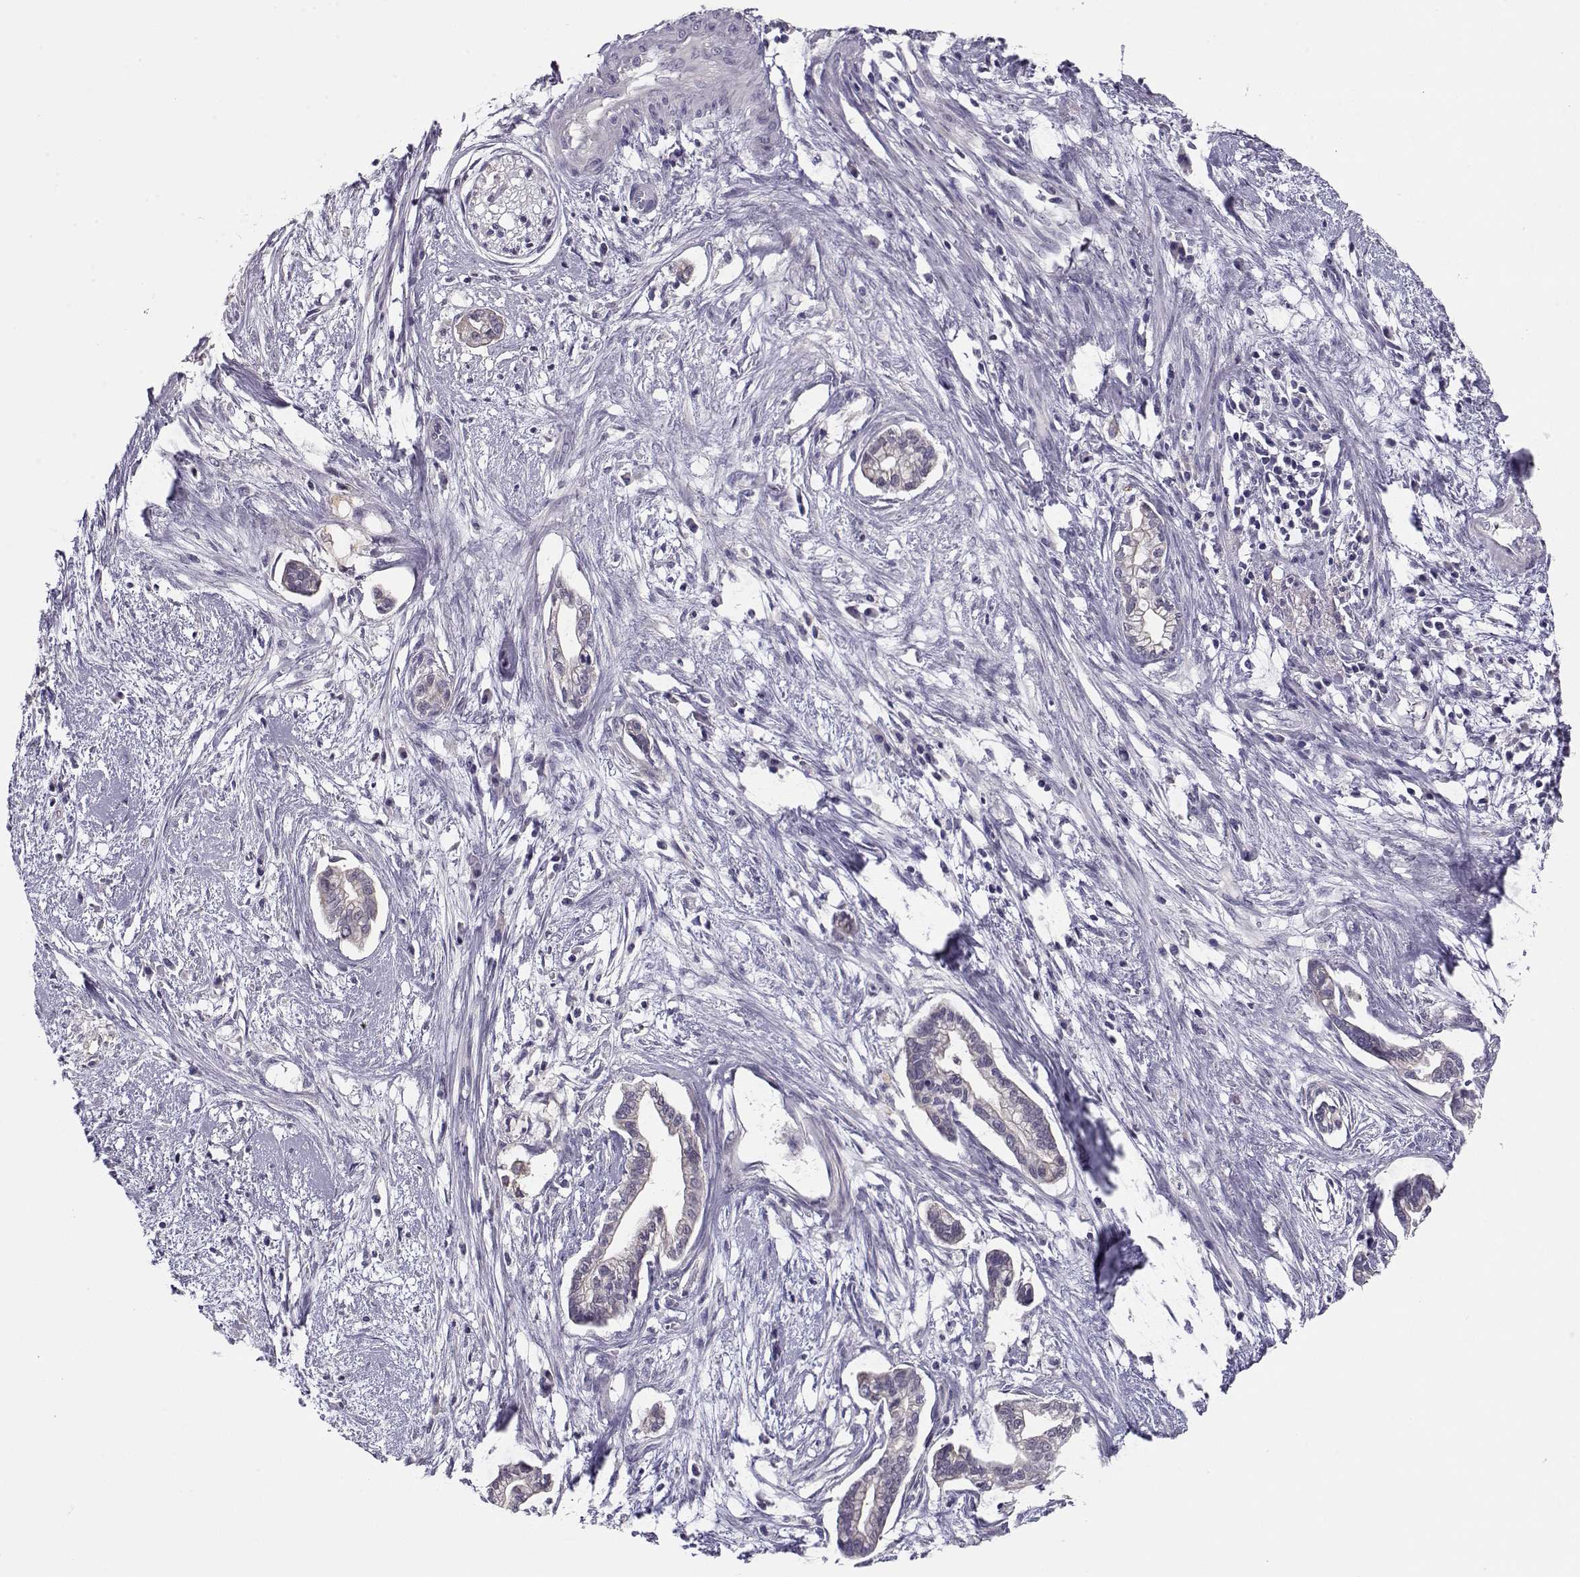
{"staining": {"intensity": "negative", "quantity": "none", "location": "none"}, "tissue": "cervical cancer", "cell_type": "Tumor cells", "image_type": "cancer", "snomed": [{"axis": "morphology", "description": "Adenocarcinoma, NOS"}, {"axis": "topography", "description": "Cervix"}], "caption": "Tumor cells are negative for protein expression in human adenocarcinoma (cervical).", "gene": "GRK1", "patient": {"sex": "female", "age": 62}}